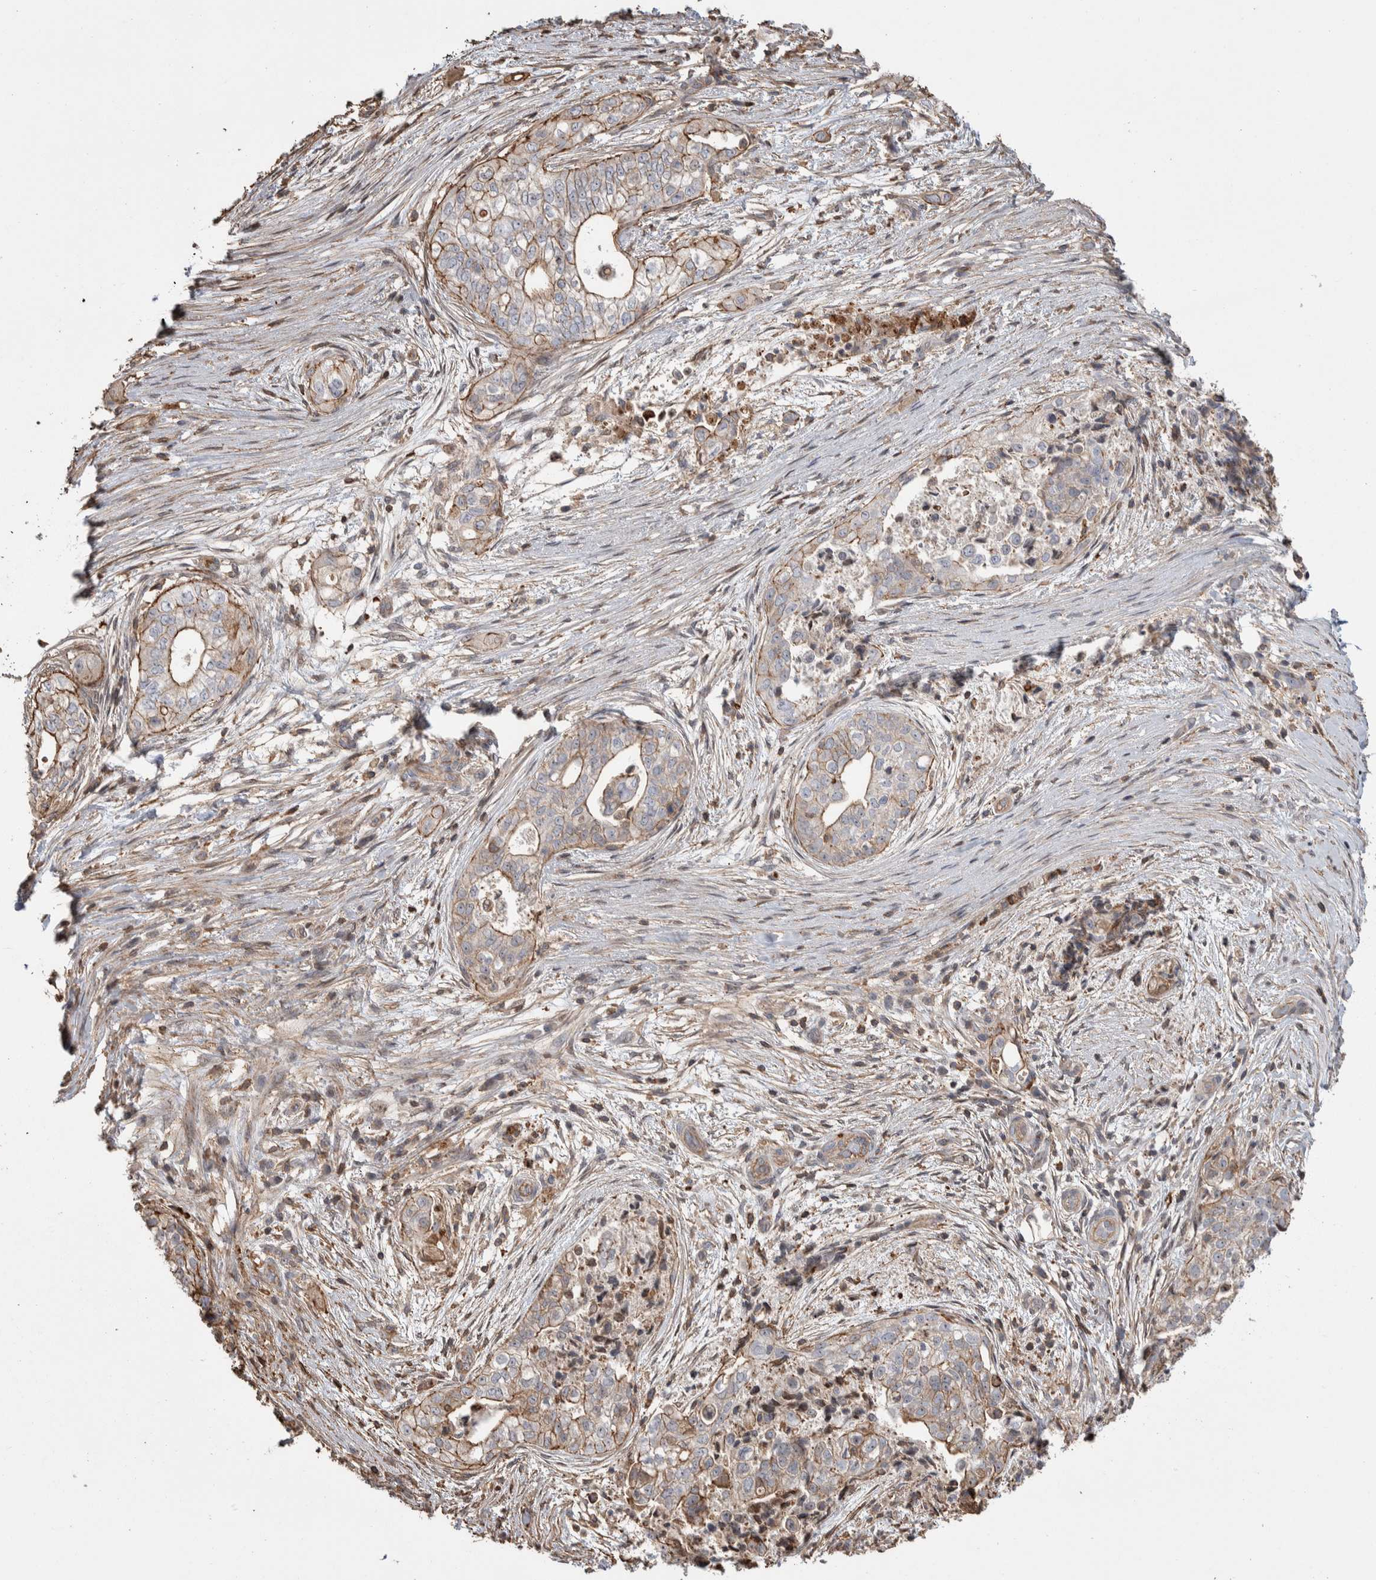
{"staining": {"intensity": "weak", "quantity": ">75%", "location": "cytoplasmic/membranous"}, "tissue": "pancreatic cancer", "cell_type": "Tumor cells", "image_type": "cancer", "snomed": [{"axis": "morphology", "description": "Adenocarcinoma, NOS"}, {"axis": "topography", "description": "Pancreas"}], "caption": "Immunohistochemistry (IHC) of human pancreatic adenocarcinoma exhibits low levels of weak cytoplasmic/membranous expression in about >75% of tumor cells.", "gene": "ENPP2", "patient": {"sex": "male", "age": 72}}